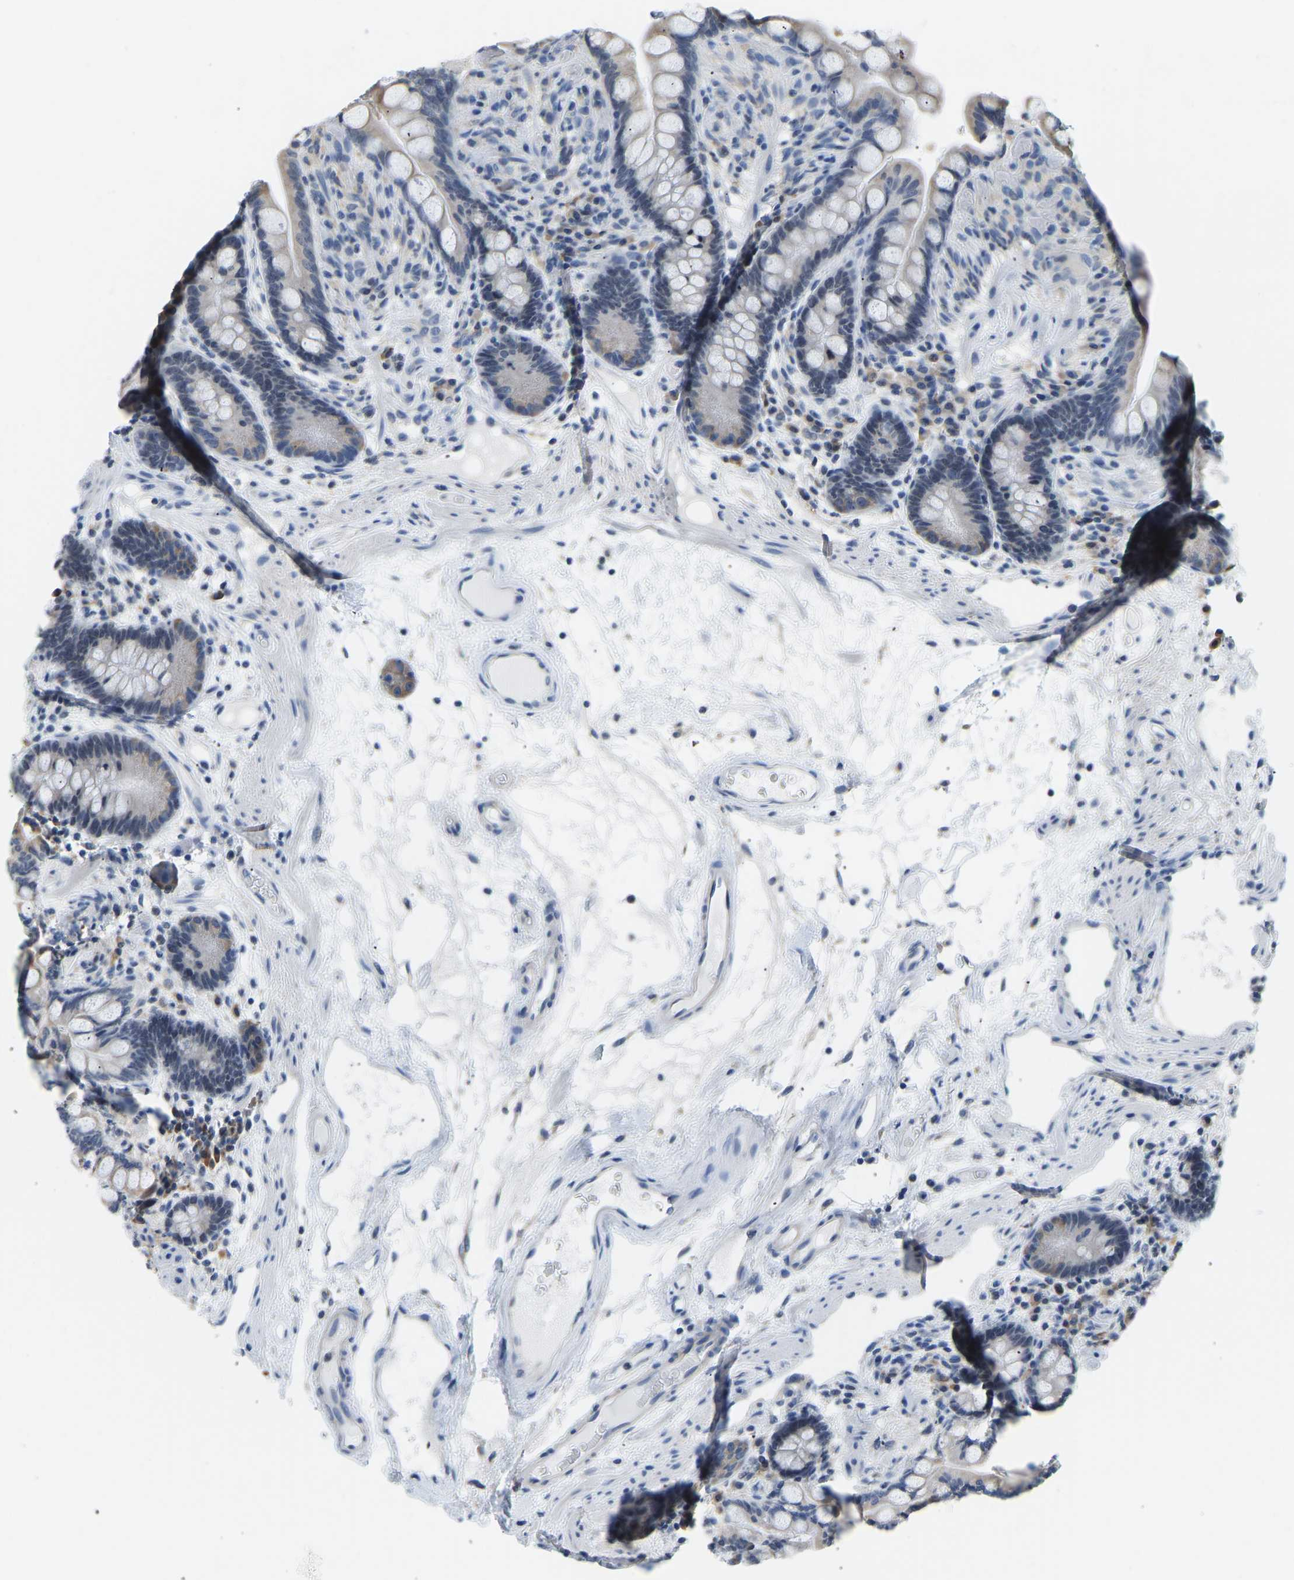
{"staining": {"intensity": "negative", "quantity": "none", "location": "none"}, "tissue": "colon", "cell_type": "Endothelial cells", "image_type": "normal", "snomed": [{"axis": "morphology", "description": "Normal tissue, NOS"}, {"axis": "topography", "description": "Colon"}], "caption": "The micrograph shows no significant expression in endothelial cells of colon. The staining is performed using DAB (3,3'-diaminobenzidine) brown chromogen with nuclei counter-stained in using hematoxylin.", "gene": "VRK1", "patient": {"sex": "male", "age": 73}}